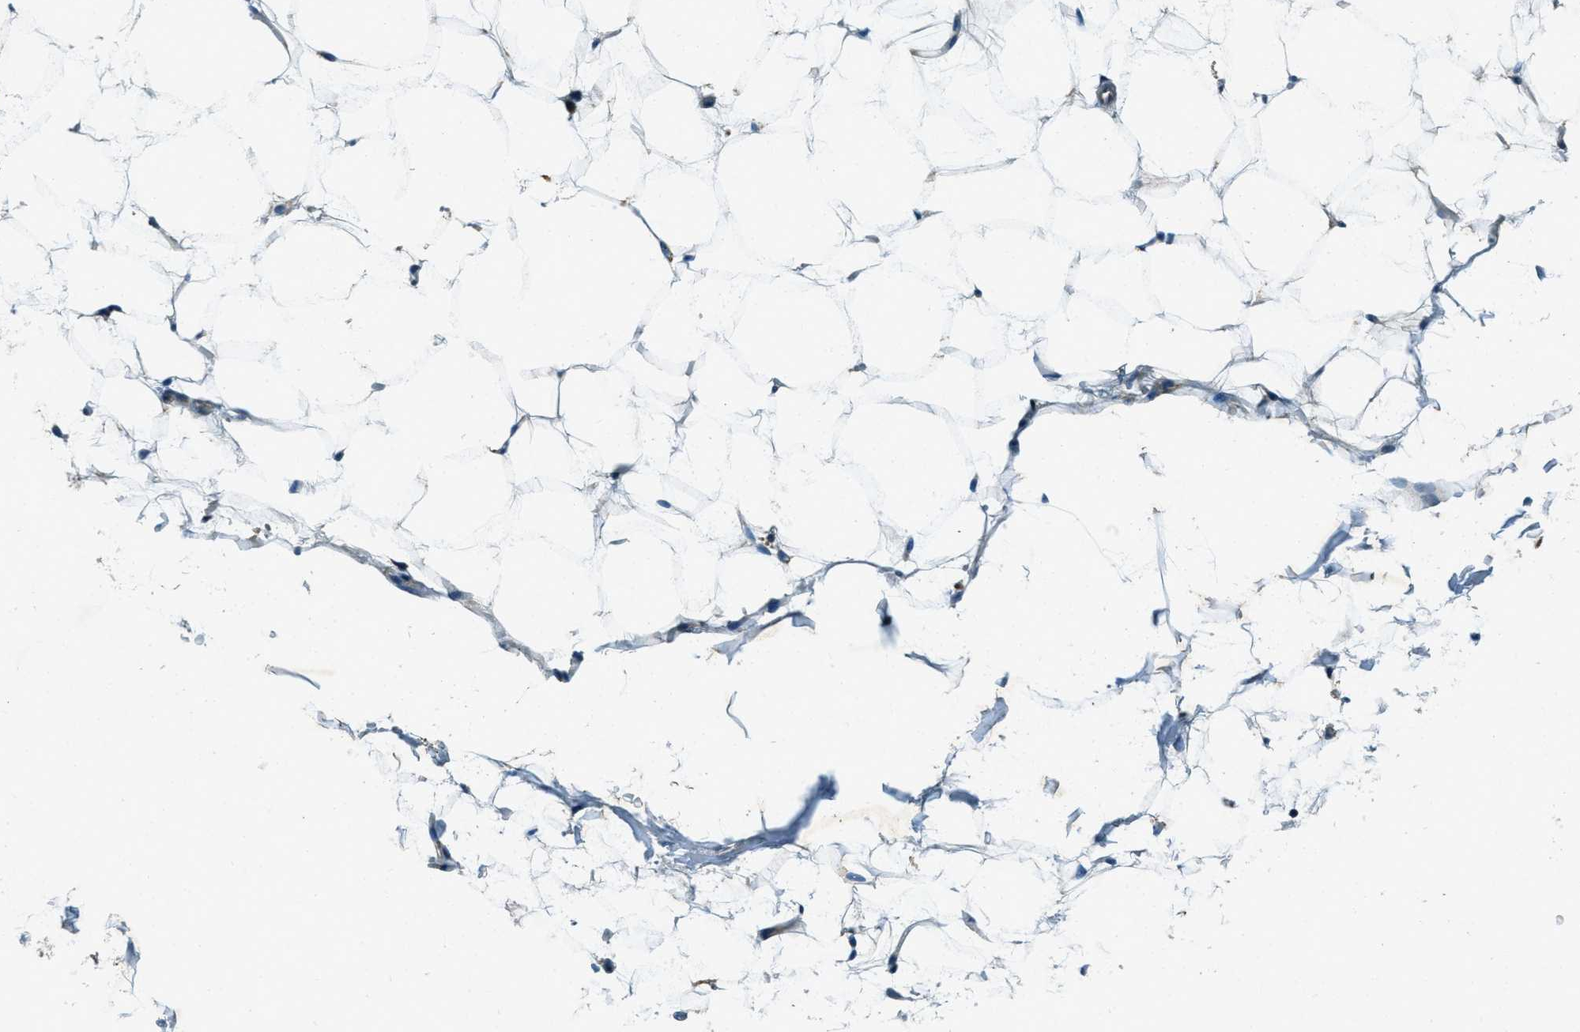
{"staining": {"intensity": "negative", "quantity": "none", "location": "none"}, "tissue": "adipose tissue", "cell_type": "Adipocytes", "image_type": "normal", "snomed": [{"axis": "morphology", "description": "Normal tissue, NOS"}, {"axis": "topography", "description": "Breast"}, {"axis": "topography", "description": "Soft tissue"}], "caption": "Immunohistochemical staining of benign adipose tissue demonstrates no significant staining in adipocytes. The staining was performed using DAB to visualize the protein expression in brown, while the nuclei were stained in blue with hematoxylin (Magnification: 20x).", "gene": "FAR1", "patient": {"sex": "female", "age": 75}}